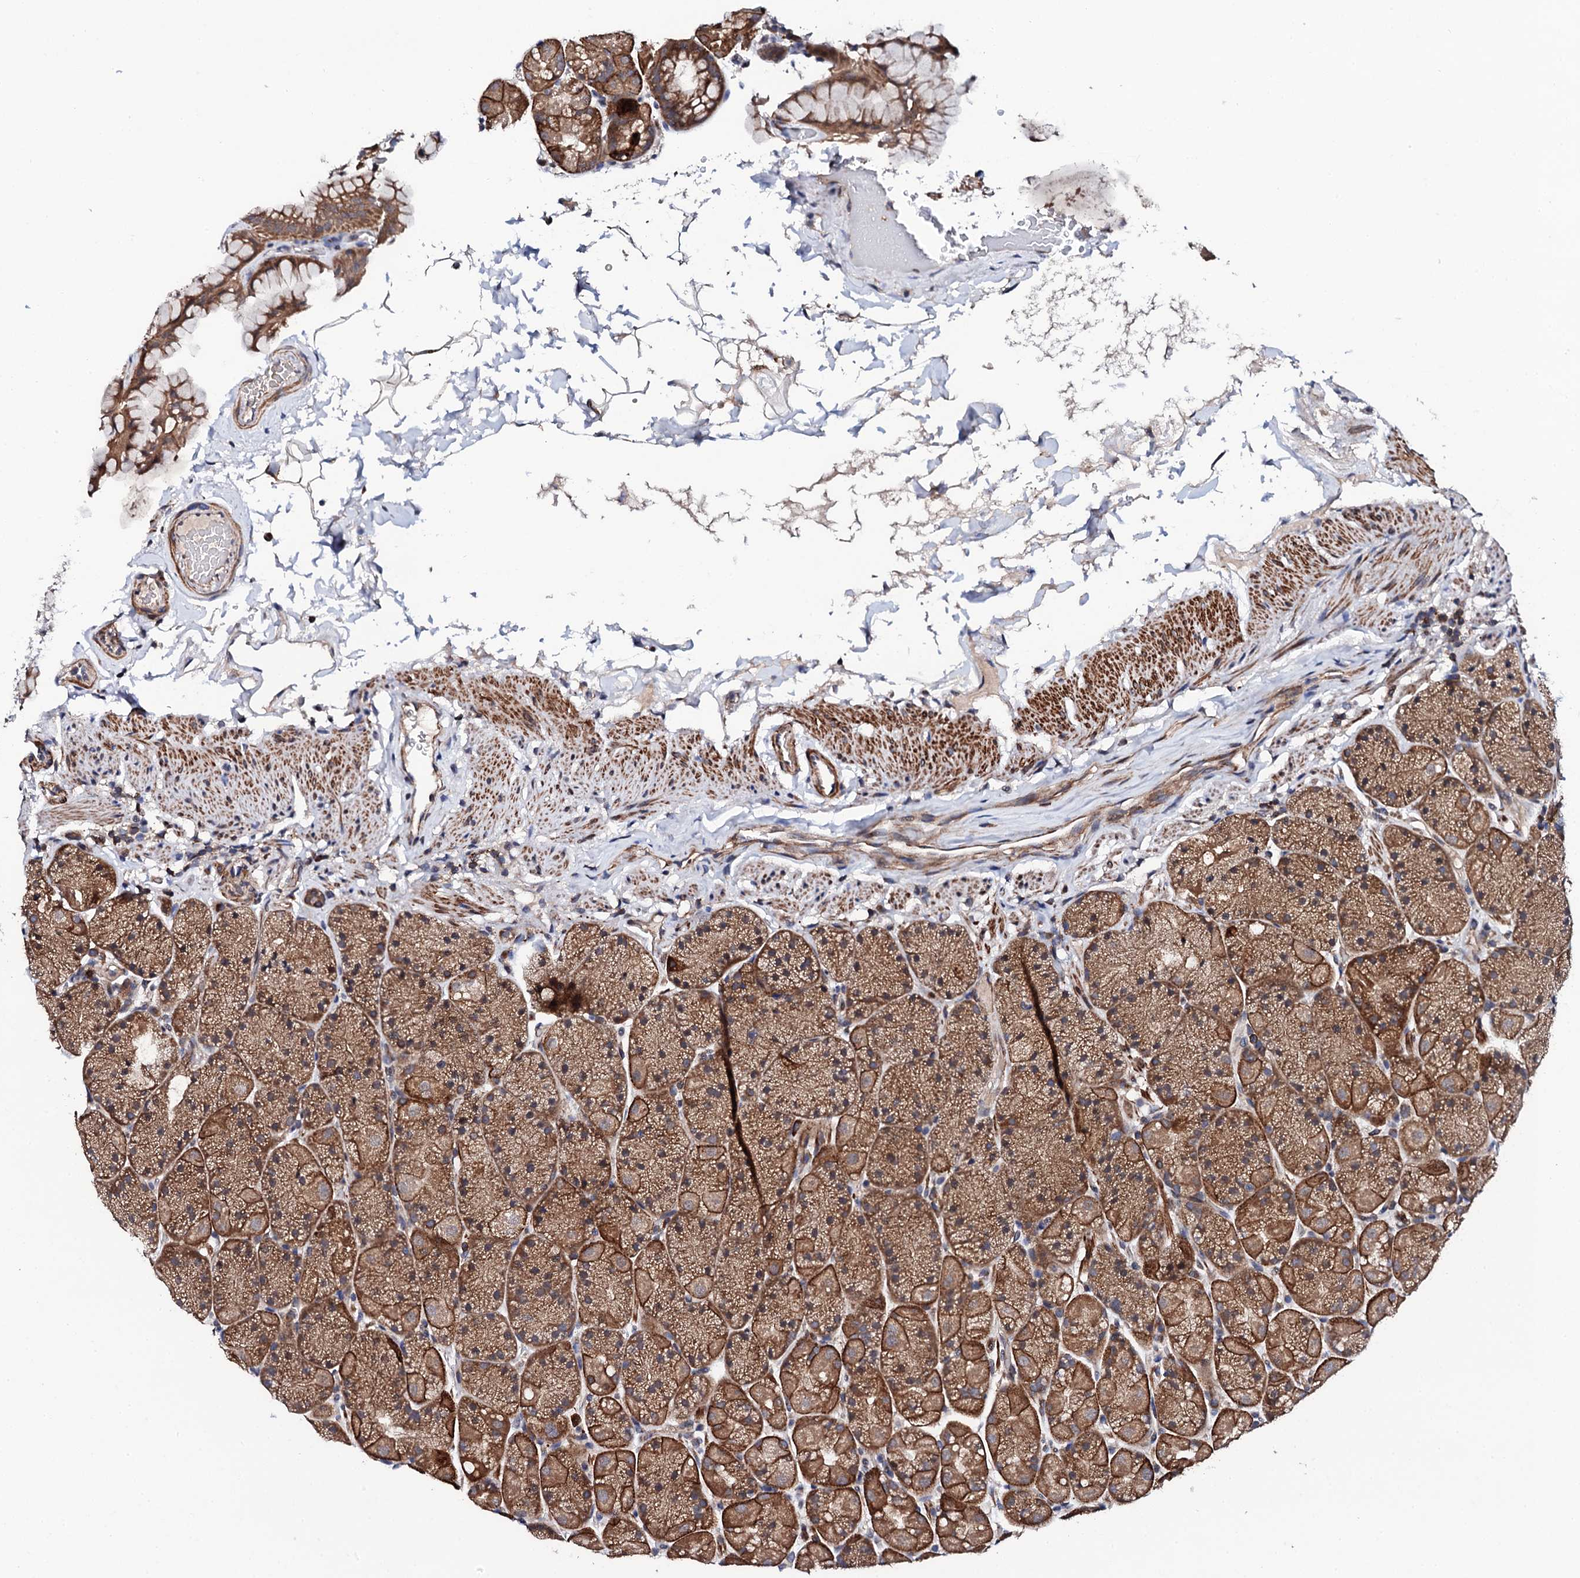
{"staining": {"intensity": "strong", "quantity": "25%-75%", "location": "cytoplasmic/membranous"}, "tissue": "stomach", "cell_type": "Glandular cells", "image_type": "normal", "snomed": [{"axis": "morphology", "description": "Normal tissue, NOS"}, {"axis": "topography", "description": "Stomach, upper"}, {"axis": "topography", "description": "Stomach, lower"}], "caption": "Glandular cells reveal high levels of strong cytoplasmic/membranous expression in approximately 25%-75% of cells in normal stomach.", "gene": "COG4", "patient": {"sex": "male", "age": 67}}